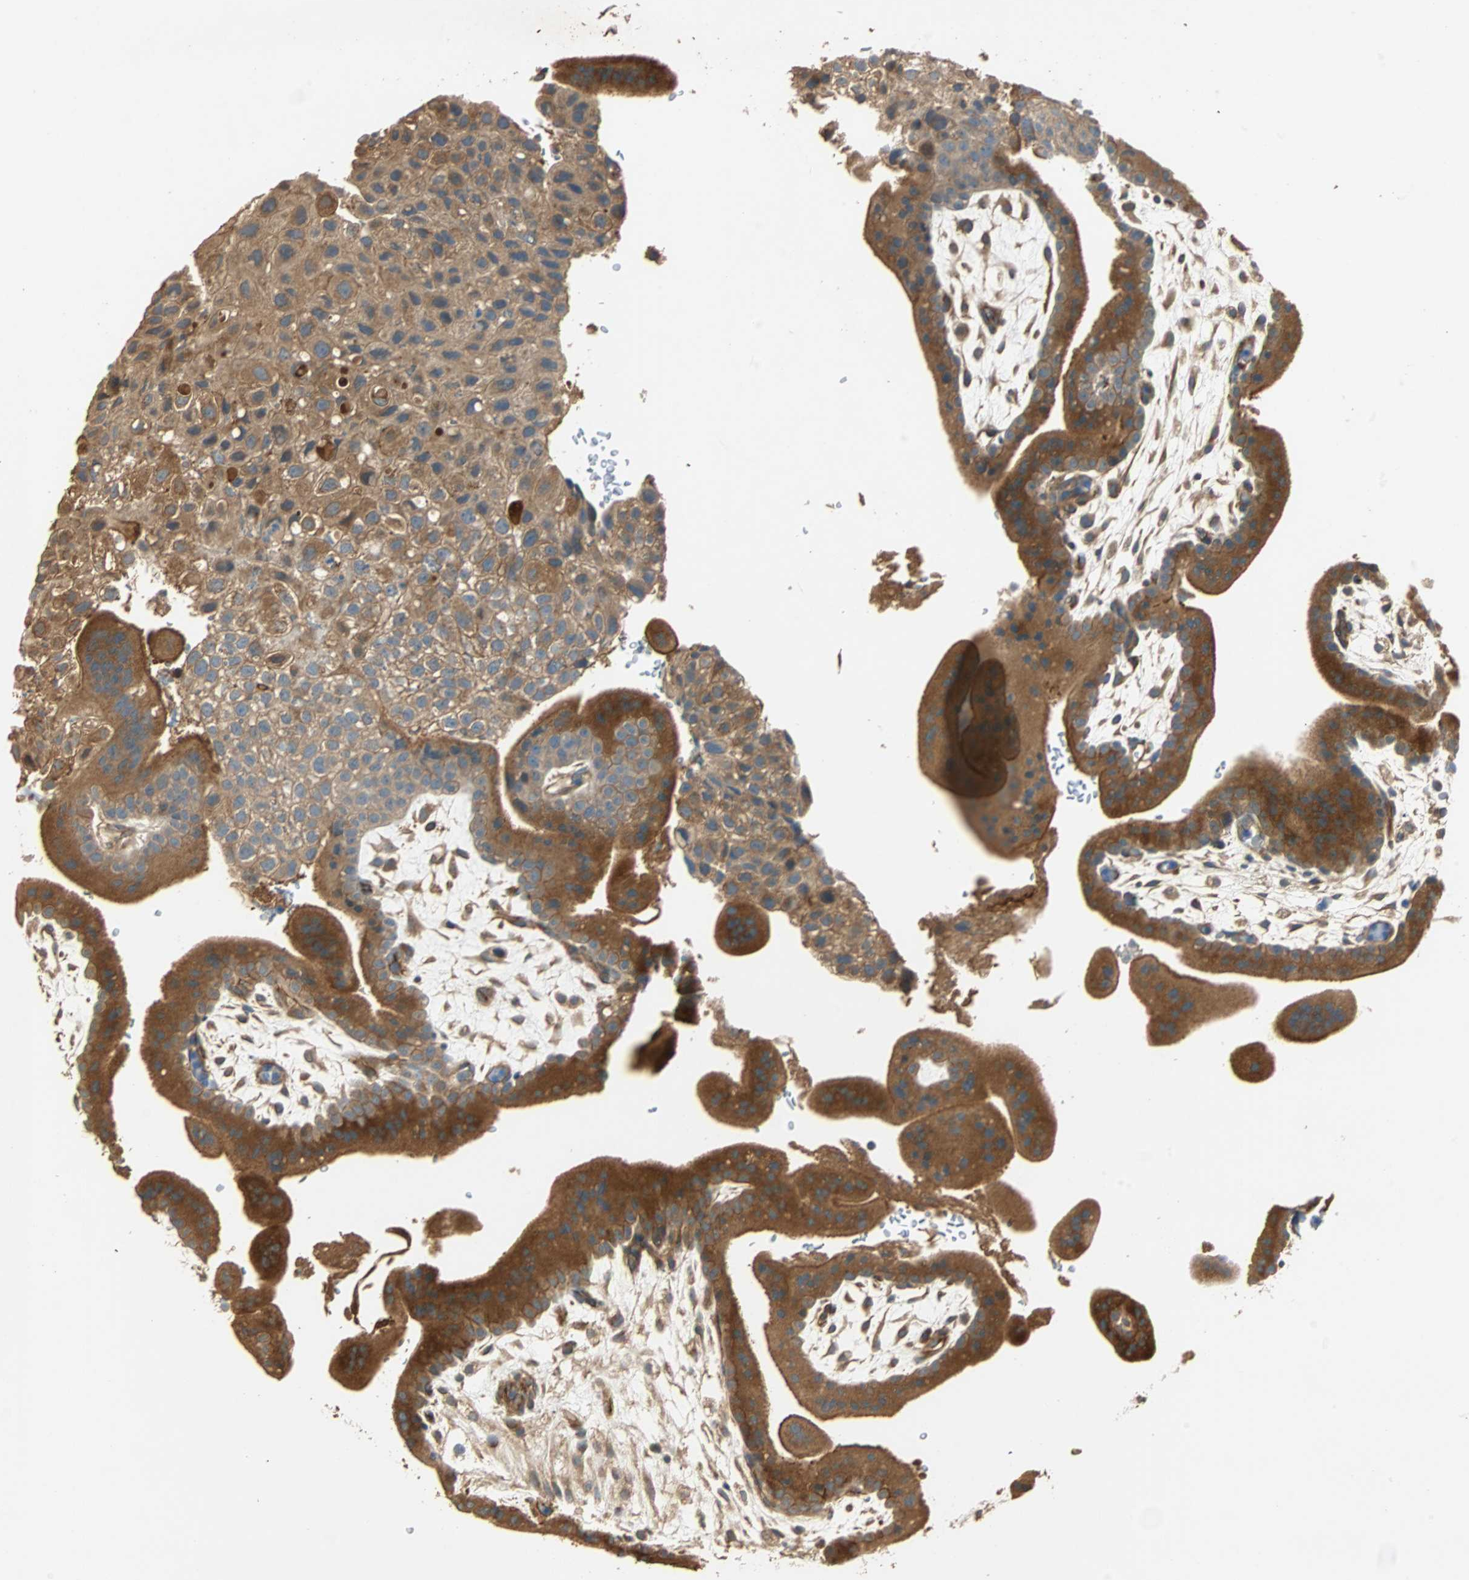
{"staining": {"intensity": "moderate", "quantity": ">75%", "location": "cytoplasmic/membranous"}, "tissue": "placenta", "cell_type": "Decidual cells", "image_type": "normal", "snomed": [{"axis": "morphology", "description": "Normal tissue, NOS"}, {"axis": "topography", "description": "Placenta"}], "caption": "Human placenta stained with a brown dye reveals moderate cytoplasmic/membranous positive expression in approximately >75% of decidual cells.", "gene": "GALK1", "patient": {"sex": "female", "age": 35}}